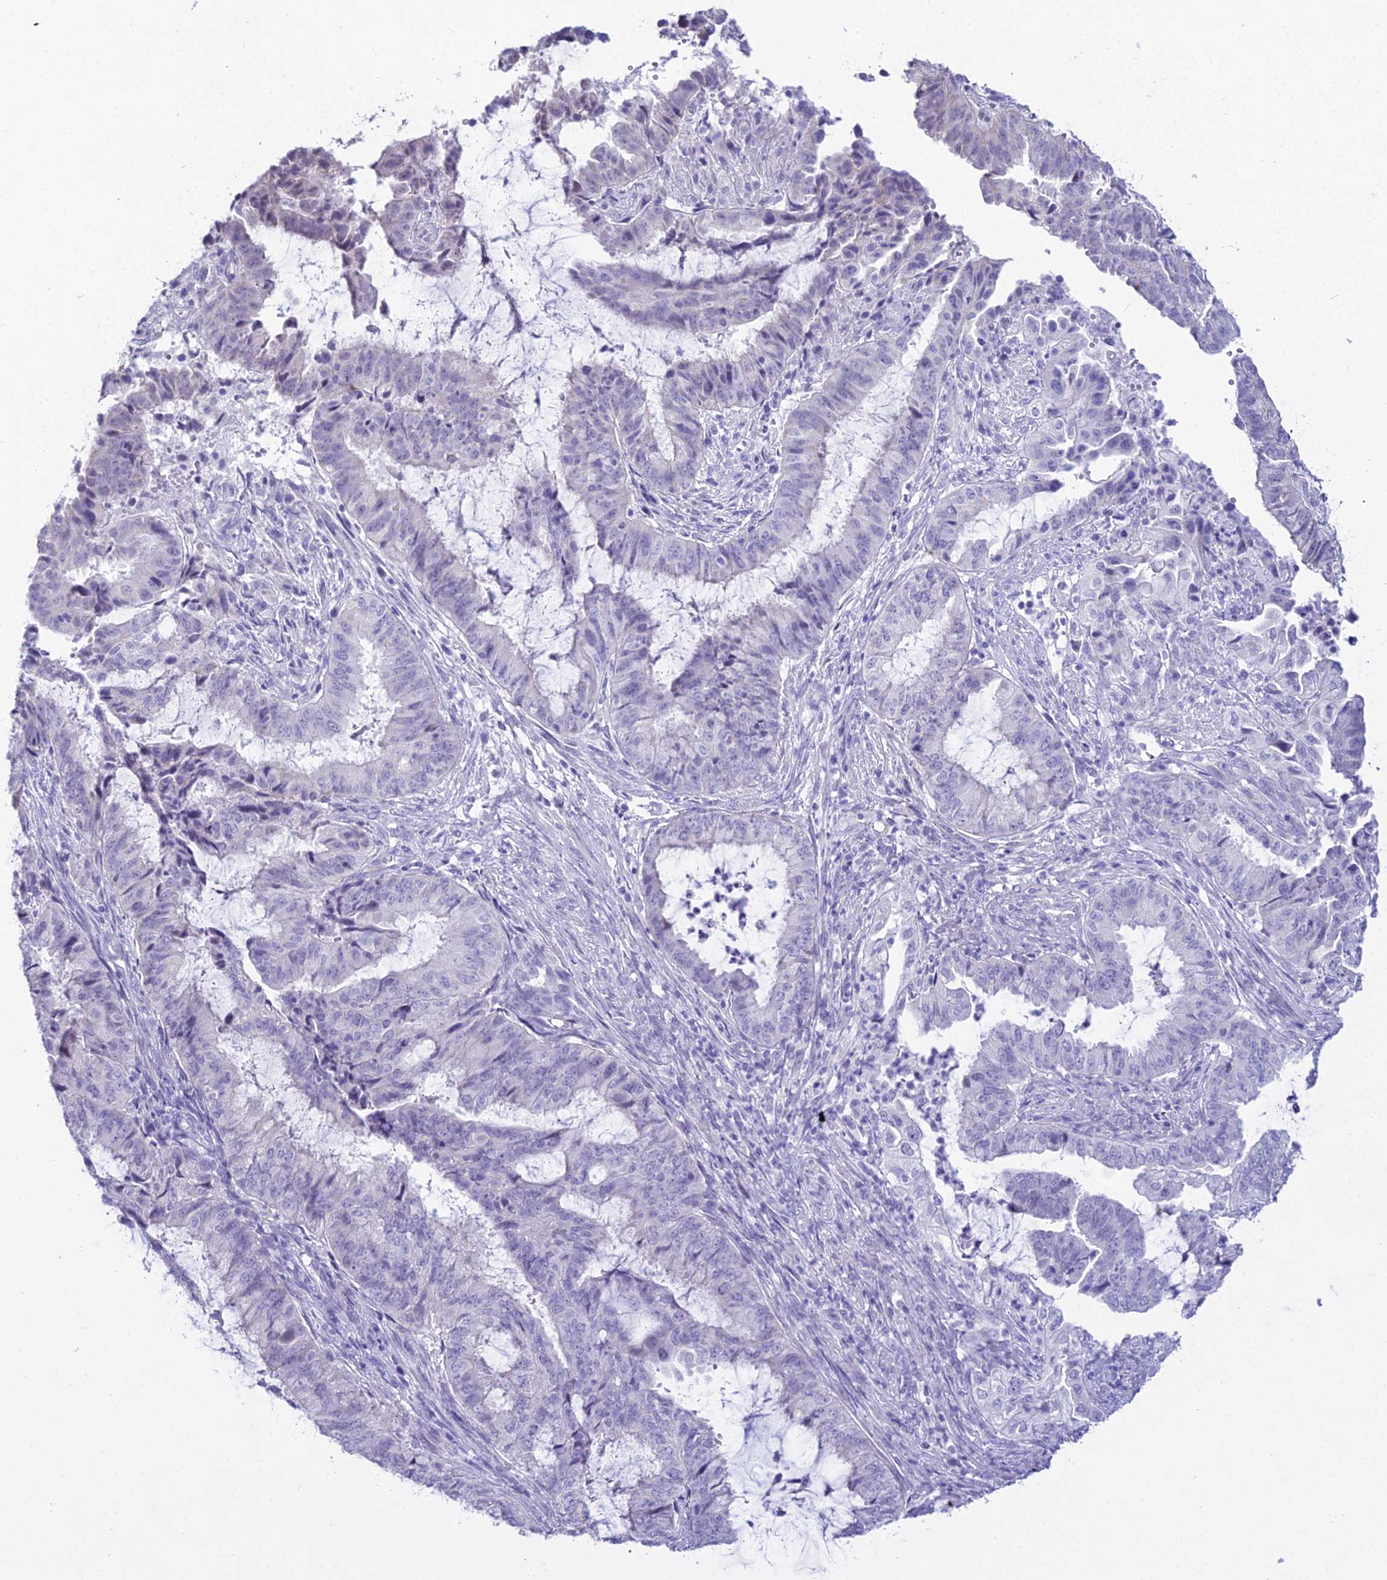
{"staining": {"intensity": "negative", "quantity": "none", "location": "none"}, "tissue": "endometrial cancer", "cell_type": "Tumor cells", "image_type": "cancer", "snomed": [{"axis": "morphology", "description": "Adenocarcinoma, NOS"}, {"axis": "topography", "description": "Endometrium"}], "caption": "Immunohistochemical staining of endometrial adenocarcinoma displays no significant expression in tumor cells.", "gene": "CGB2", "patient": {"sex": "female", "age": 51}}